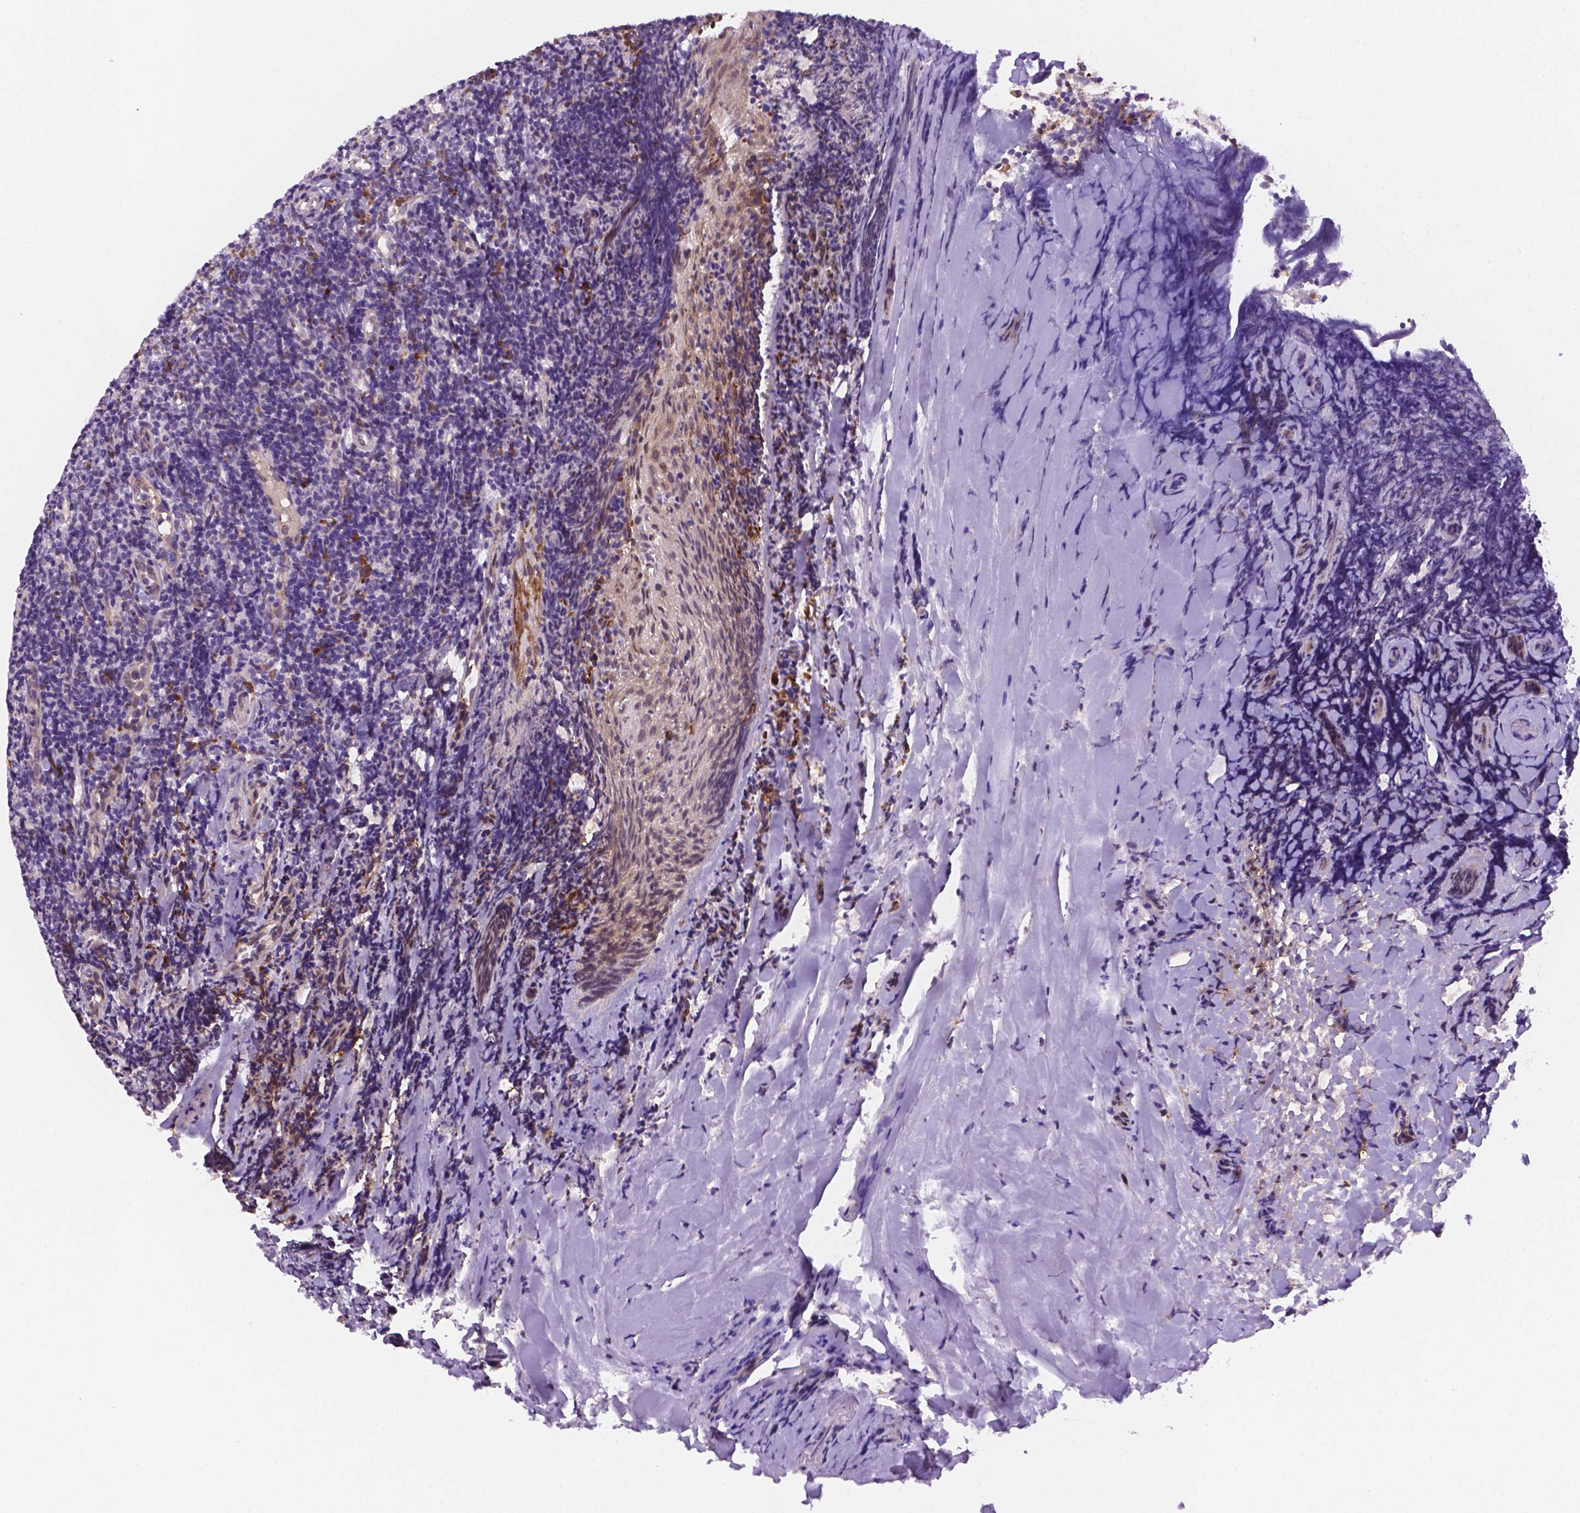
{"staining": {"intensity": "moderate", "quantity": "<25%", "location": "cytoplasmic/membranous"}, "tissue": "tonsil", "cell_type": "Germinal center cells", "image_type": "normal", "snomed": [{"axis": "morphology", "description": "Normal tissue, NOS"}, {"axis": "topography", "description": "Tonsil"}], "caption": "Tonsil stained with immunohistochemistry displays moderate cytoplasmic/membranous staining in about <25% of germinal center cells. (DAB (3,3'-diaminobenzidine) IHC, brown staining for protein, blue staining for nuclei).", "gene": "FNIP1", "patient": {"sex": "female", "age": 10}}